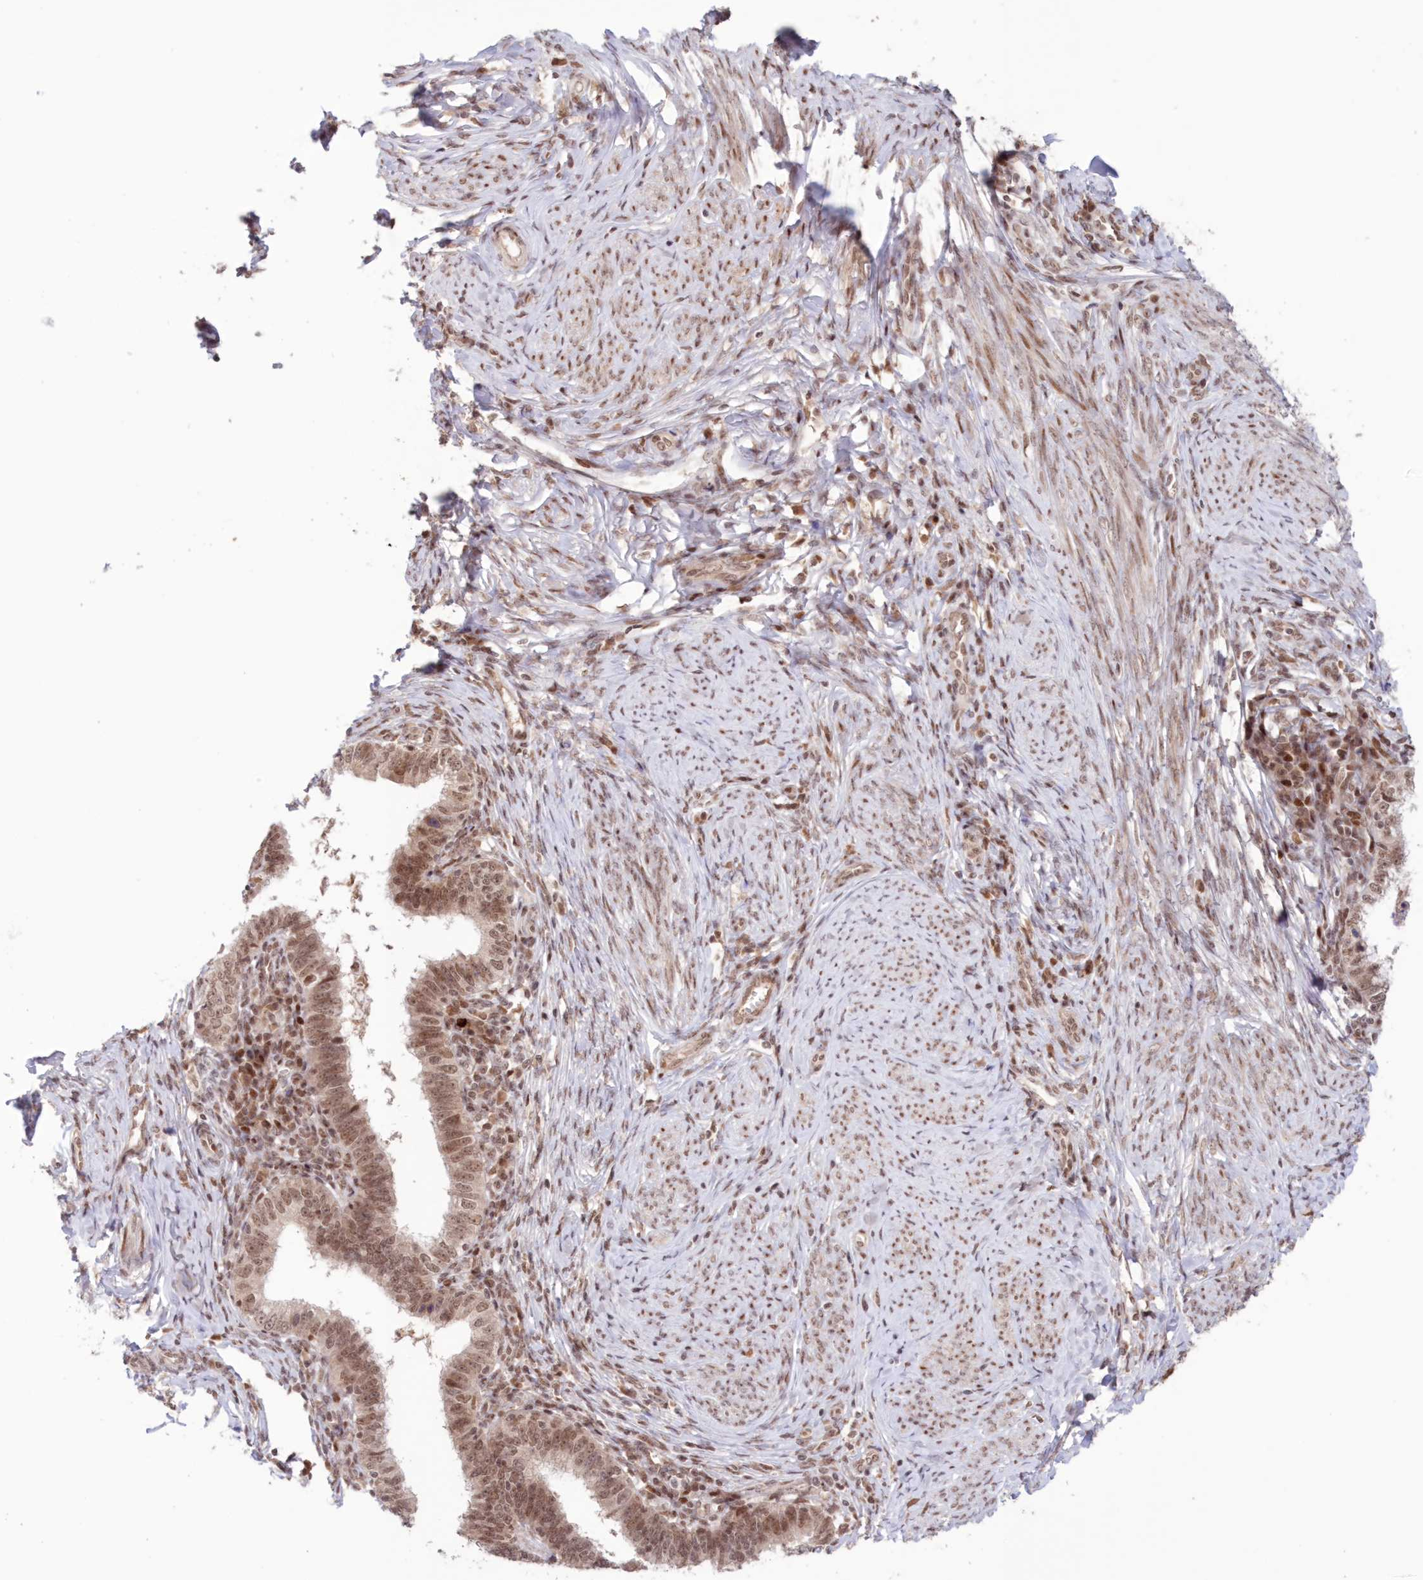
{"staining": {"intensity": "moderate", "quantity": ">75%", "location": "nuclear"}, "tissue": "cervical cancer", "cell_type": "Tumor cells", "image_type": "cancer", "snomed": [{"axis": "morphology", "description": "Adenocarcinoma, NOS"}, {"axis": "topography", "description": "Cervix"}], "caption": "A micrograph of human adenocarcinoma (cervical) stained for a protein displays moderate nuclear brown staining in tumor cells.", "gene": "NOA1", "patient": {"sex": "female", "age": 36}}